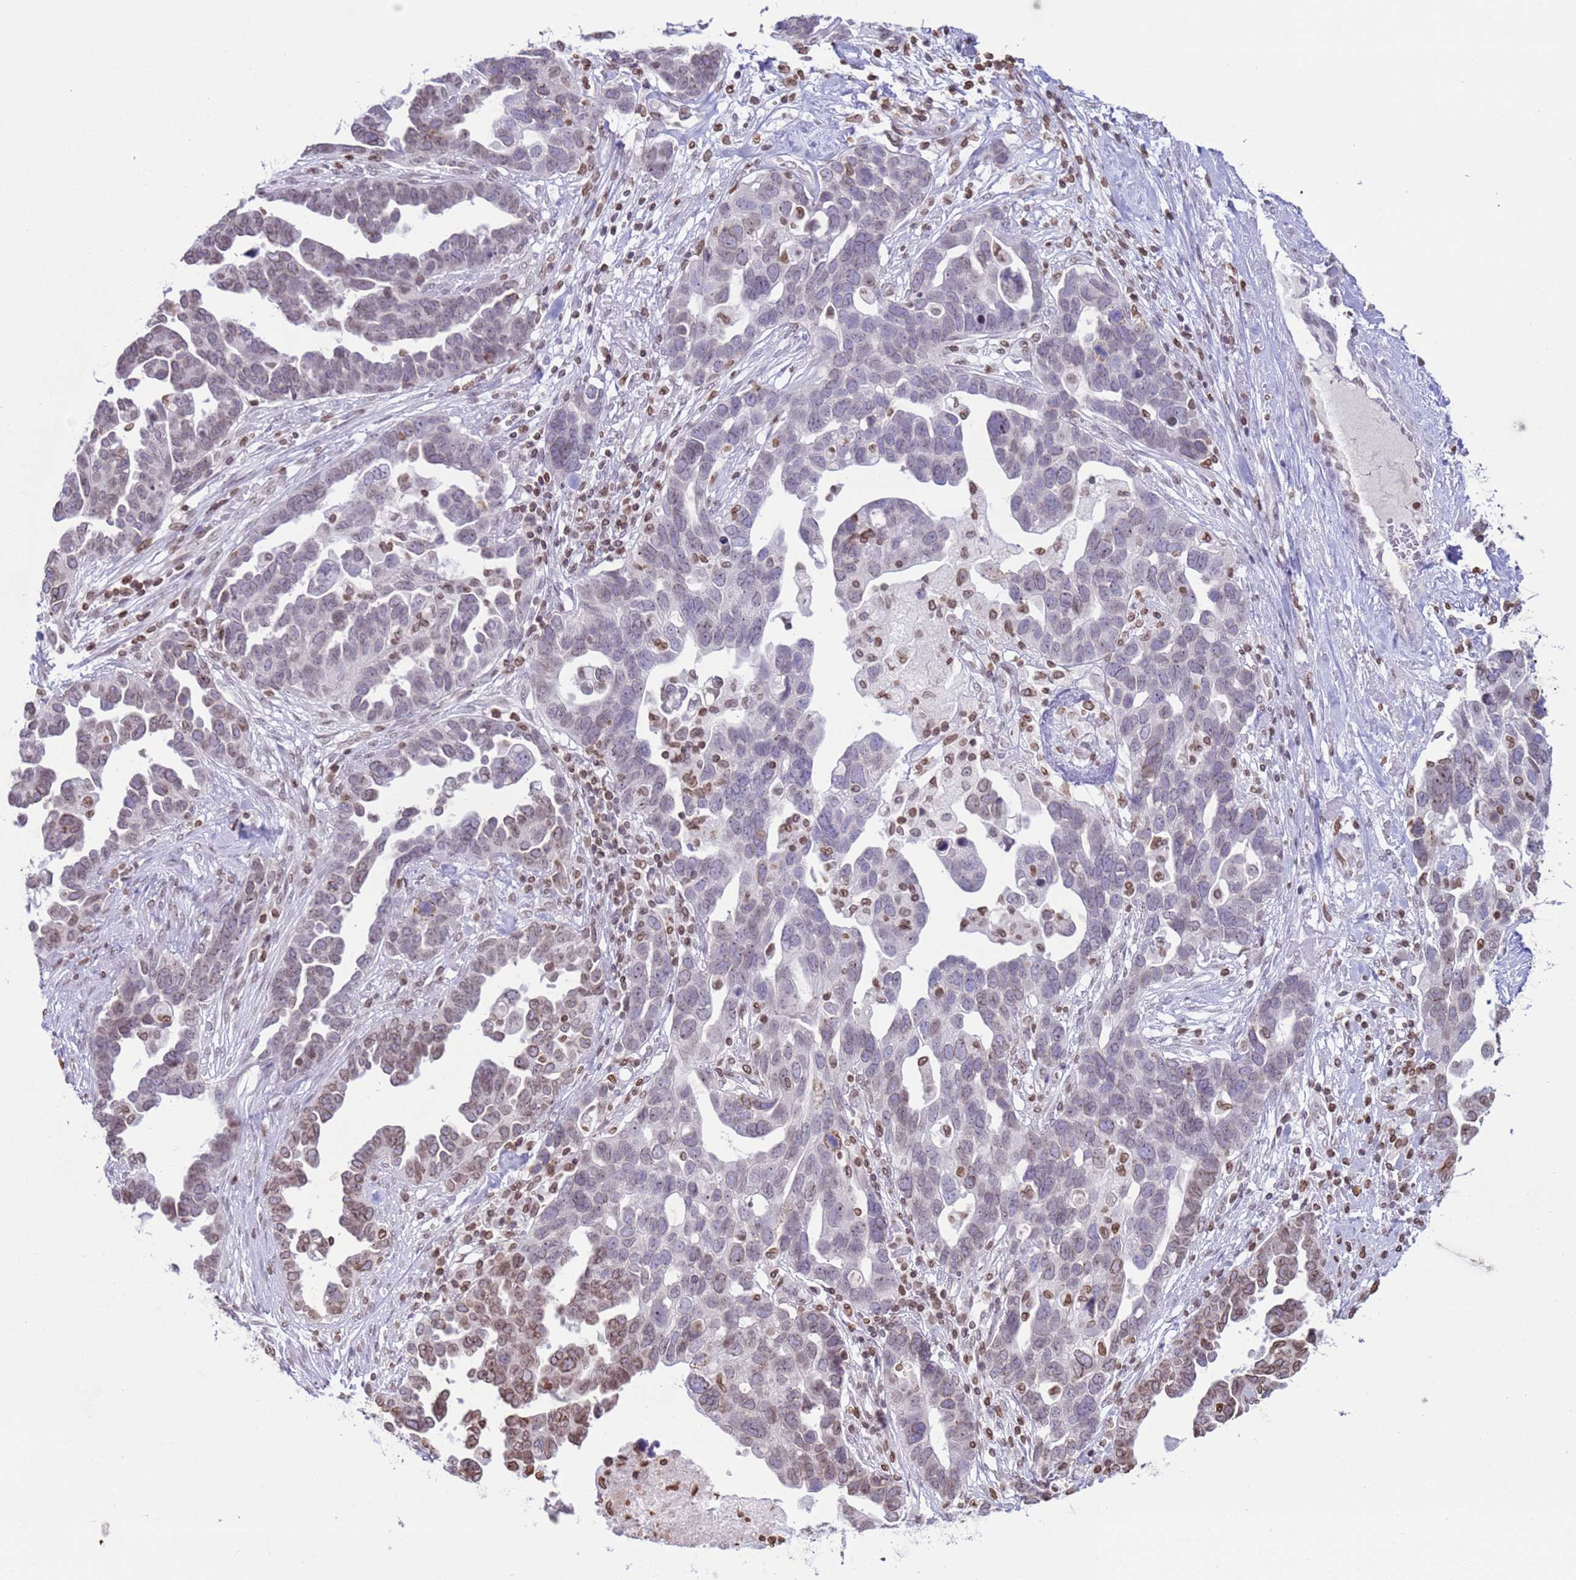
{"staining": {"intensity": "moderate", "quantity": "<25%", "location": "cytoplasmic/membranous,nuclear"}, "tissue": "ovarian cancer", "cell_type": "Tumor cells", "image_type": "cancer", "snomed": [{"axis": "morphology", "description": "Cystadenocarcinoma, serous, NOS"}, {"axis": "topography", "description": "Ovary"}], "caption": "A brown stain shows moderate cytoplasmic/membranous and nuclear expression of a protein in serous cystadenocarcinoma (ovarian) tumor cells. (Brightfield microscopy of DAB IHC at high magnification).", "gene": "DHX37", "patient": {"sex": "female", "age": 54}}